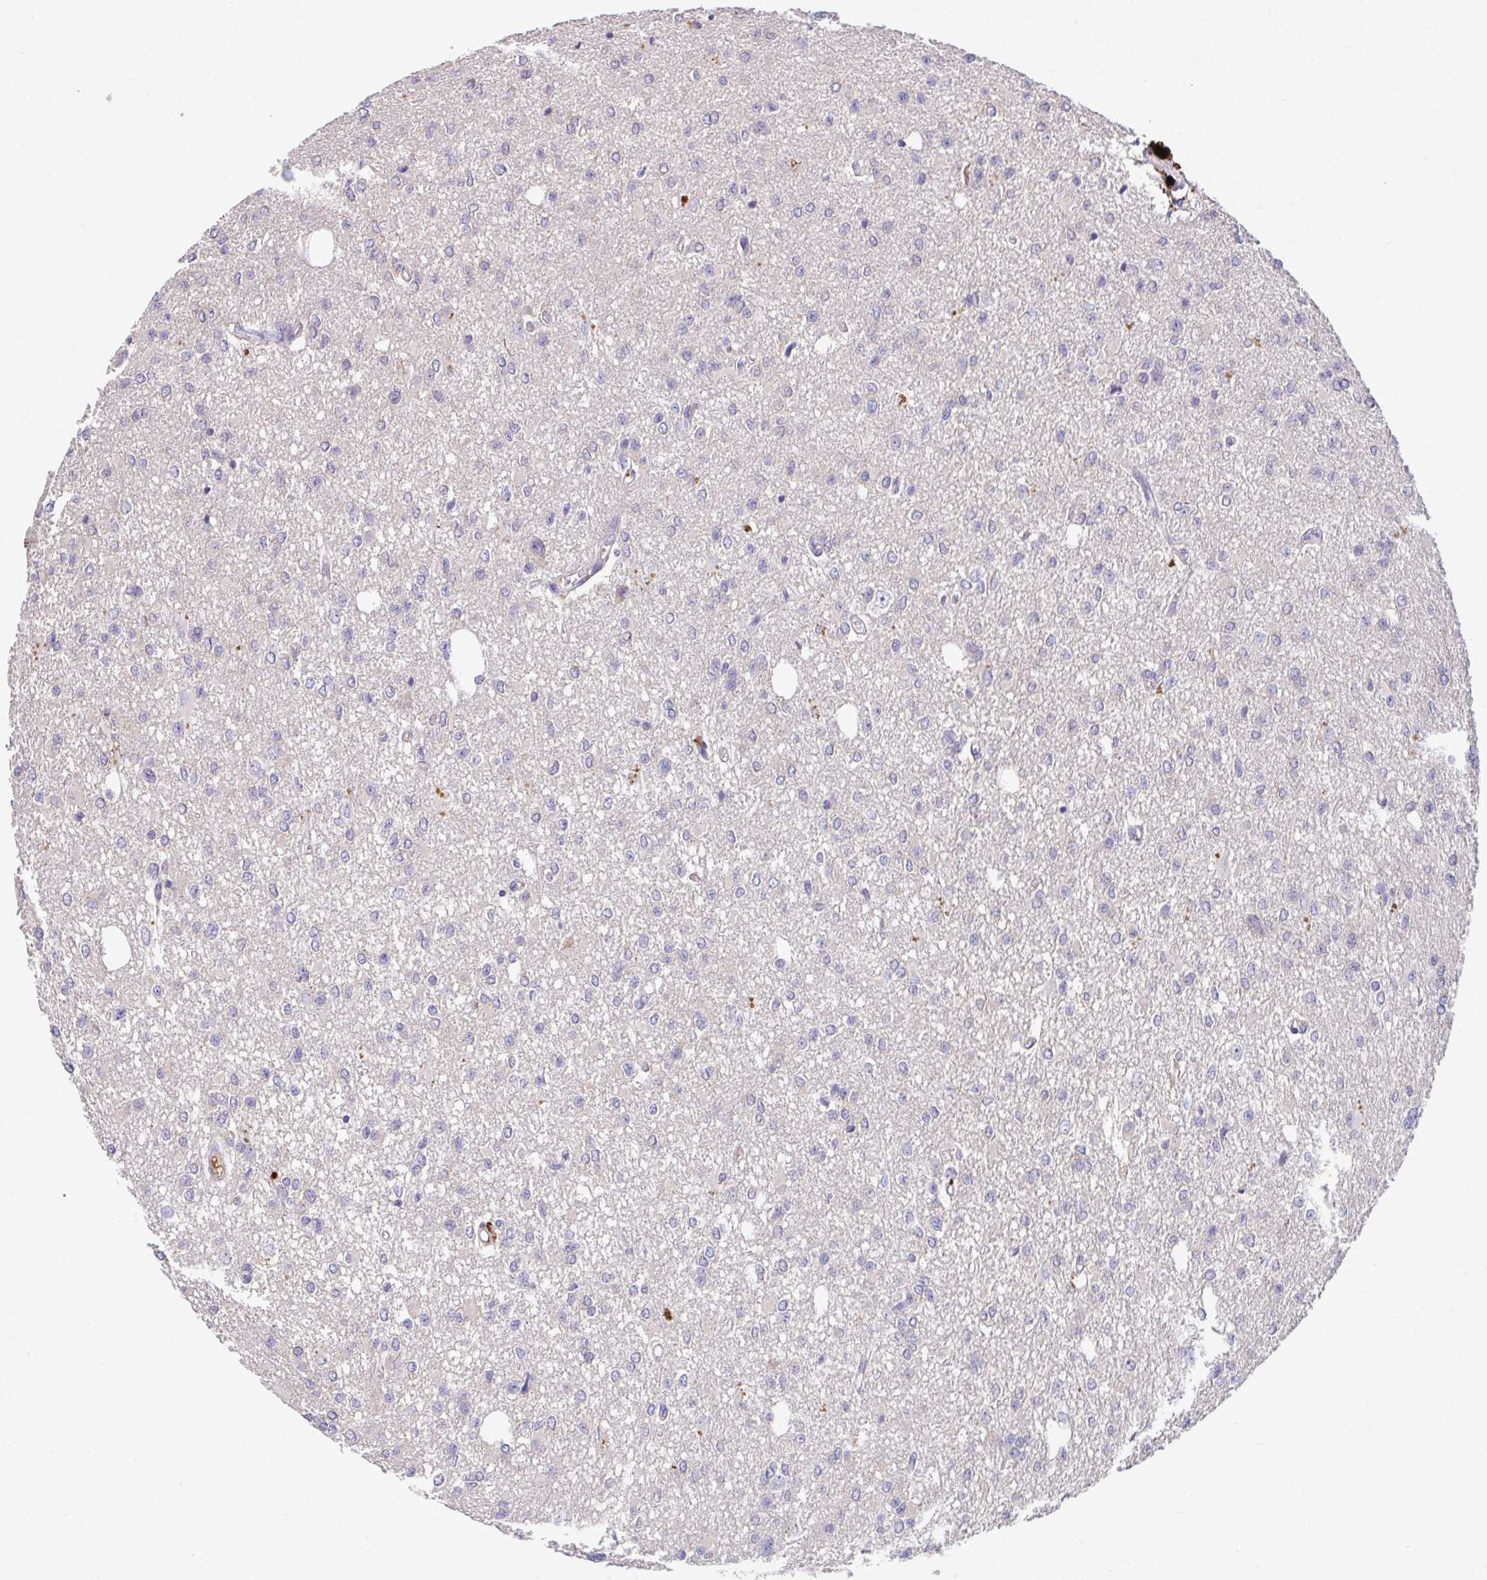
{"staining": {"intensity": "negative", "quantity": "none", "location": "none"}, "tissue": "glioma", "cell_type": "Tumor cells", "image_type": "cancer", "snomed": [{"axis": "morphology", "description": "Glioma, malignant, Low grade"}, {"axis": "topography", "description": "Brain"}], "caption": "IHC of malignant low-grade glioma demonstrates no positivity in tumor cells.", "gene": "ZNF581", "patient": {"sex": "male", "age": 26}}